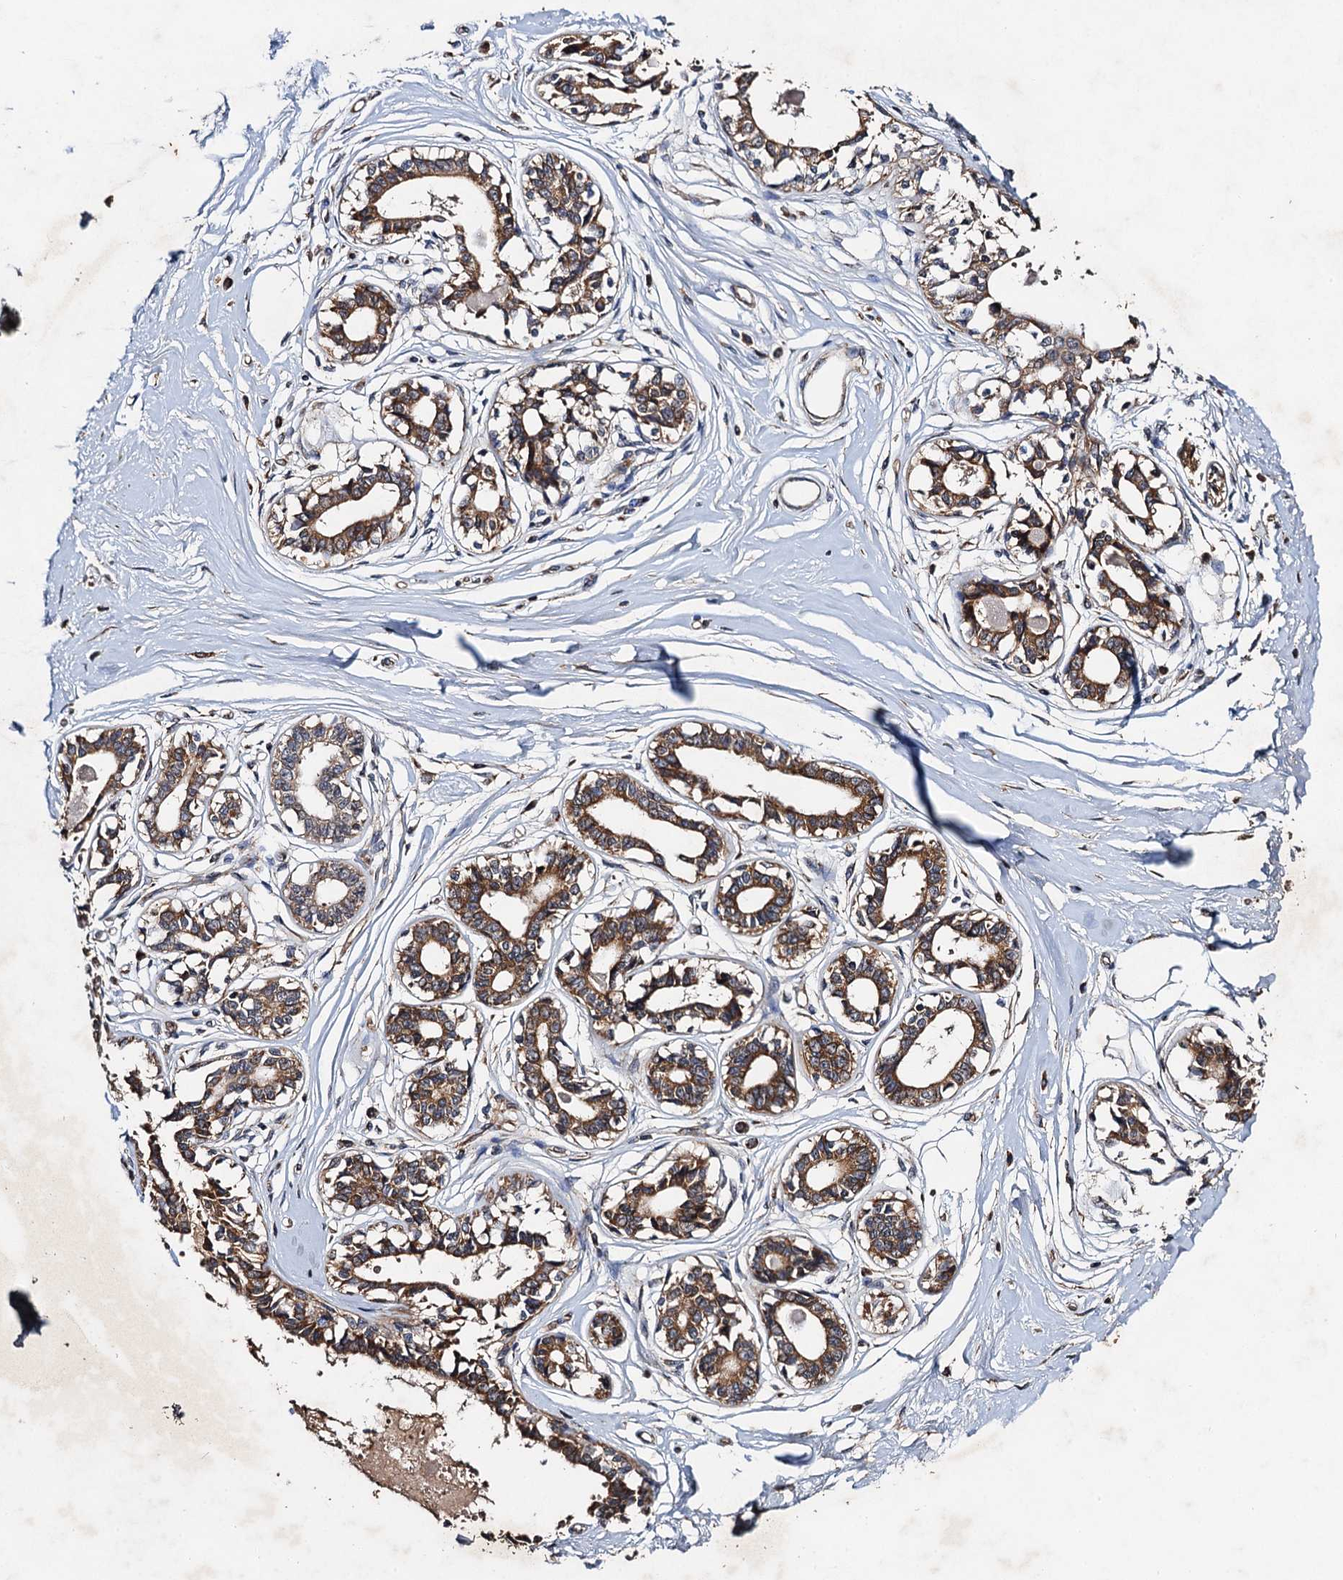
{"staining": {"intensity": "weak", "quantity": ">75%", "location": "cytoplasmic/membranous"}, "tissue": "breast", "cell_type": "Adipocytes", "image_type": "normal", "snomed": [{"axis": "morphology", "description": "Normal tissue, NOS"}, {"axis": "topography", "description": "Breast"}], "caption": "A high-resolution micrograph shows immunohistochemistry staining of normal breast, which displays weak cytoplasmic/membranous positivity in about >75% of adipocytes.", "gene": "NDUFA13", "patient": {"sex": "female", "age": 45}}